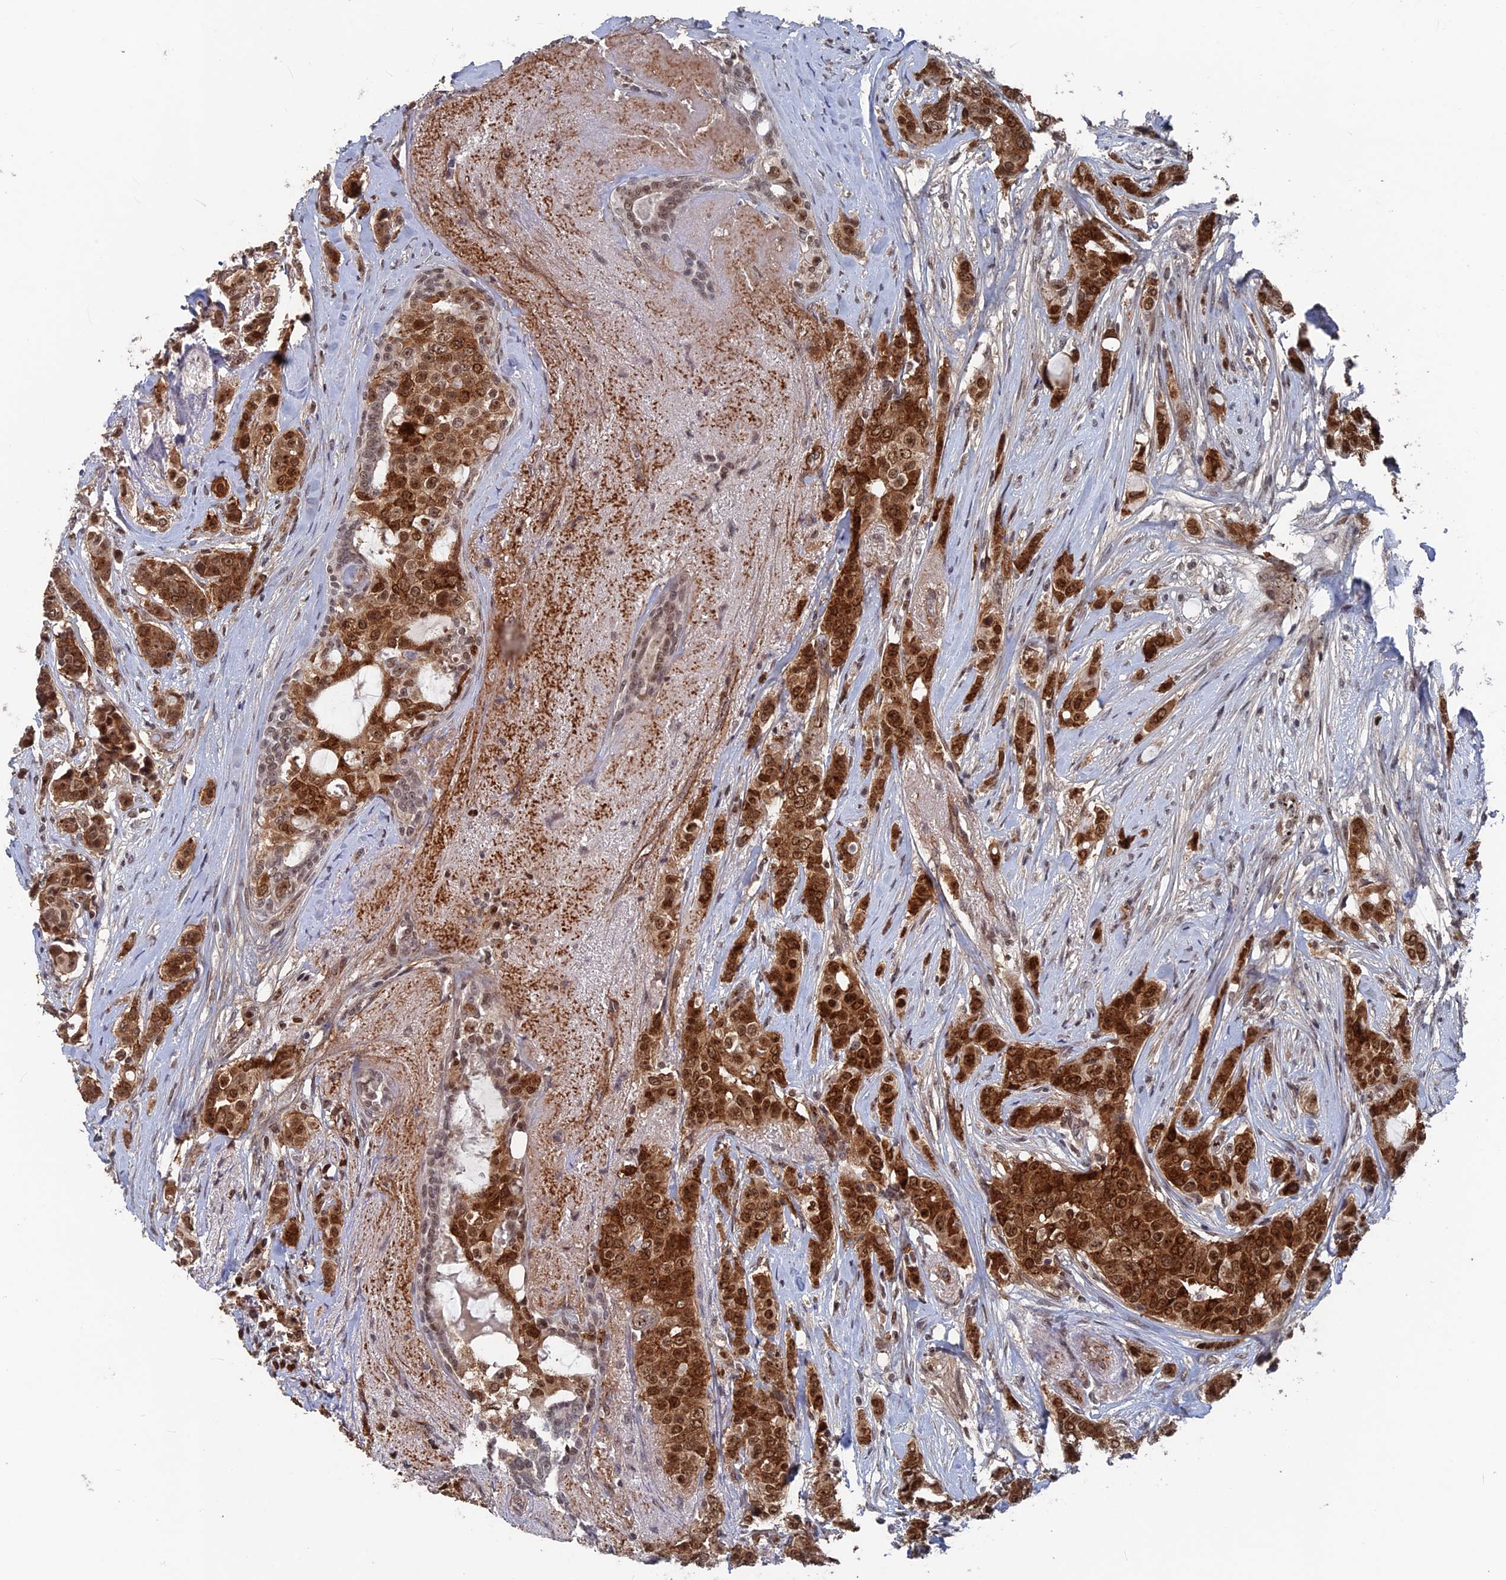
{"staining": {"intensity": "strong", "quantity": ">75%", "location": "cytoplasmic/membranous,nuclear"}, "tissue": "breast cancer", "cell_type": "Tumor cells", "image_type": "cancer", "snomed": [{"axis": "morphology", "description": "Lobular carcinoma"}, {"axis": "topography", "description": "Breast"}], "caption": "Strong cytoplasmic/membranous and nuclear staining is identified in about >75% of tumor cells in breast cancer (lobular carcinoma). (DAB IHC, brown staining for protein, blue staining for nuclei).", "gene": "SH3D21", "patient": {"sex": "female", "age": 51}}